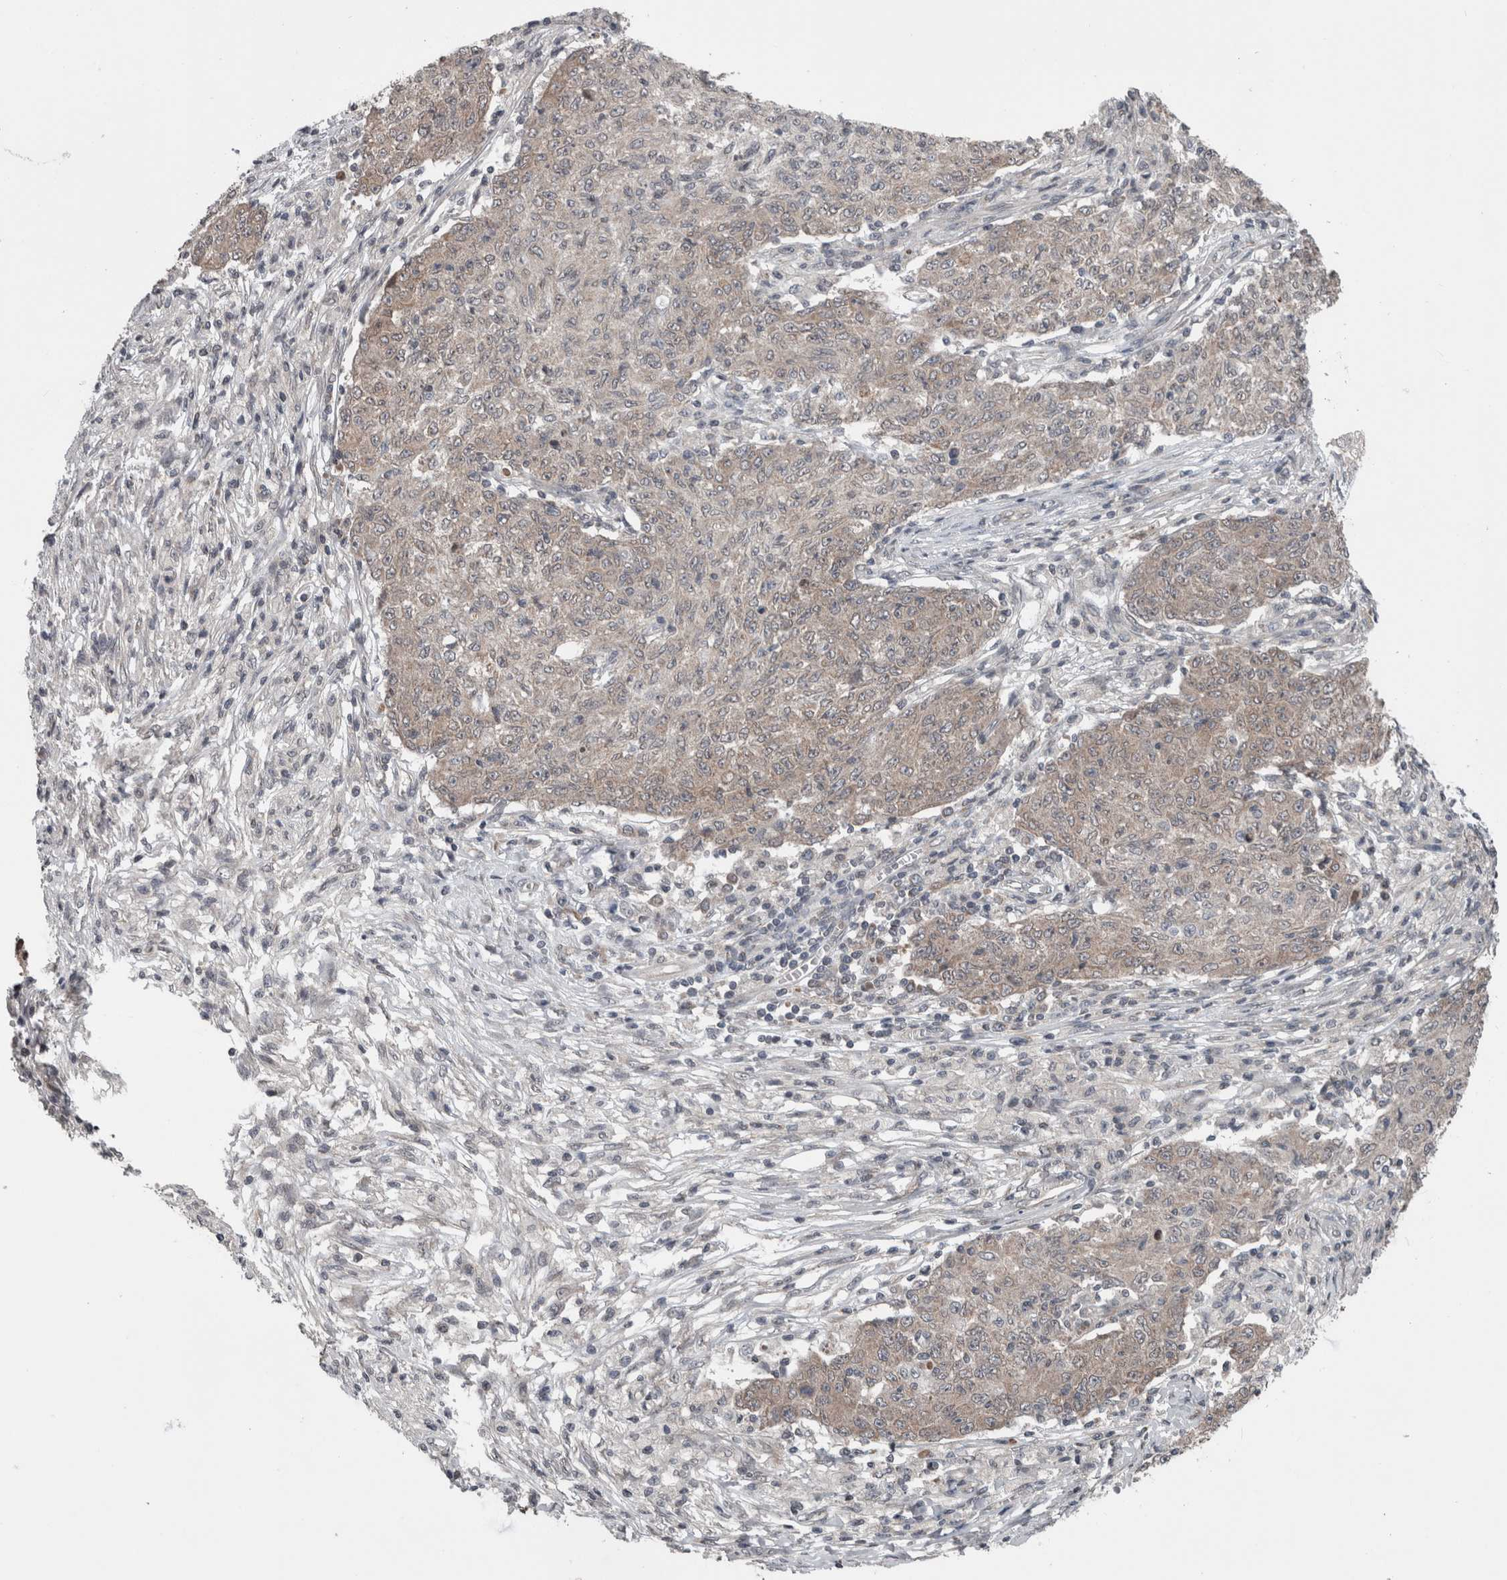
{"staining": {"intensity": "weak", "quantity": "25%-75%", "location": "cytoplasmic/membranous"}, "tissue": "ovarian cancer", "cell_type": "Tumor cells", "image_type": "cancer", "snomed": [{"axis": "morphology", "description": "Carcinoma, endometroid"}, {"axis": "topography", "description": "Ovary"}], "caption": "Ovarian endometroid carcinoma stained with IHC demonstrates weak cytoplasmic/membranous expression in about 25%-75% of tumor cells. The staining was performed using DAB (3,3'-diaminobenzidine), with brown indicating positive protein expression. Nuclei are stained blue with hematoxylin.", "gene": "ENY2", "patient": {"sex": "female", "age": 42}}